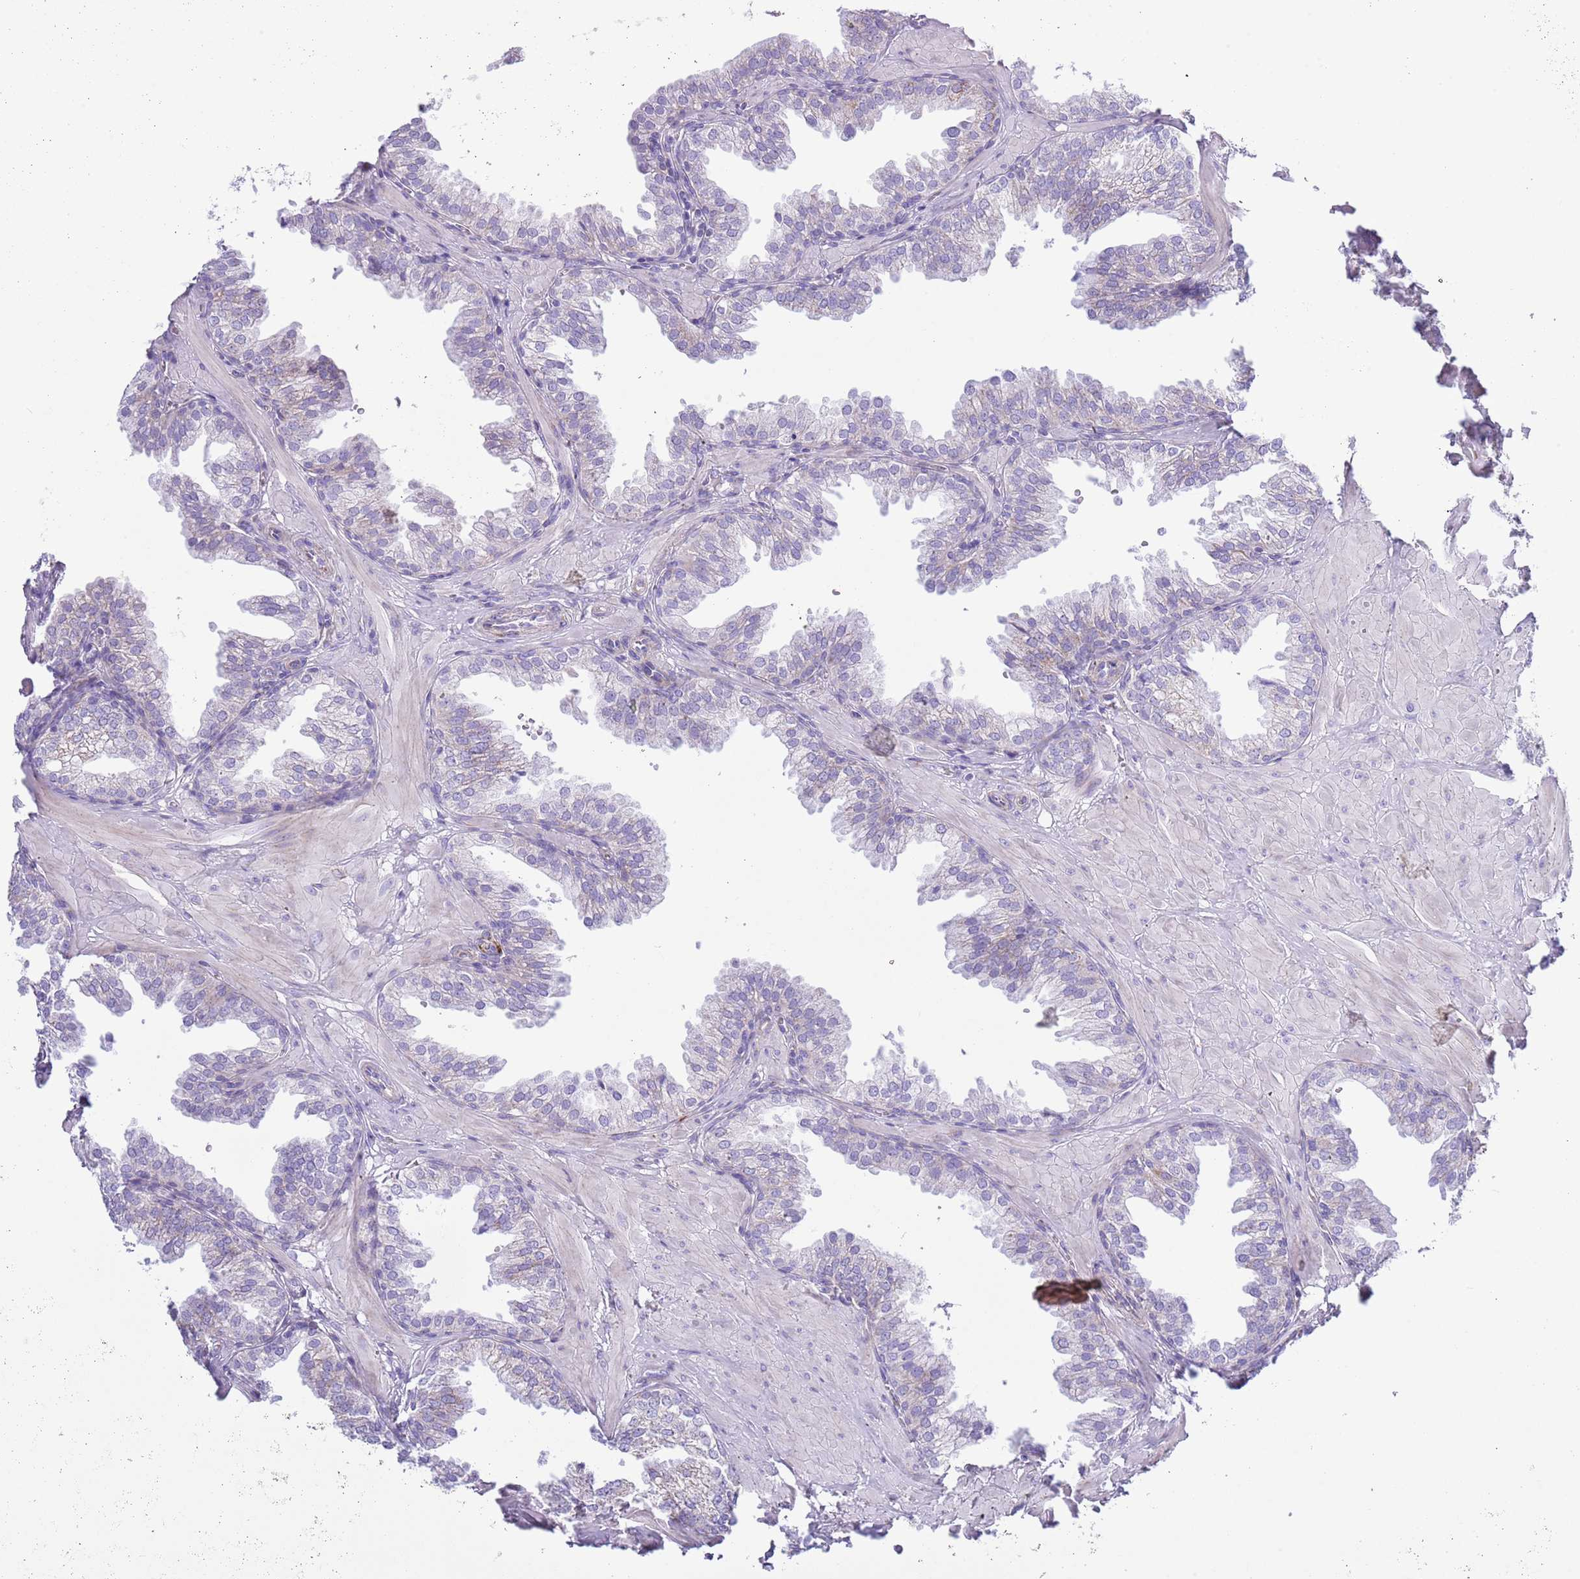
{"staining": {"intensity": "moderate", "quantity": "<25%", "location": "cytoplasmic/membranous"}, "tissue": "prostate", "cell_type": "Glandular cells", "image_type": "normal", "snomed": [{"axis": "morphology", "description": "Normal tissue, NOS"}, {"axis": "topography", "description": "Prostate"}, {"axis": "topography", "description": "Peripheral nerve tissue"}], "caption": "This is a micrograph of immunohistochemistry (IHC) staining of normal prostate, which shows moderate positivity in the cytoplasmic/membranous of glandular cells.", "gene": "MOCOS", "patient": {"sex": "male", "age": 55}}